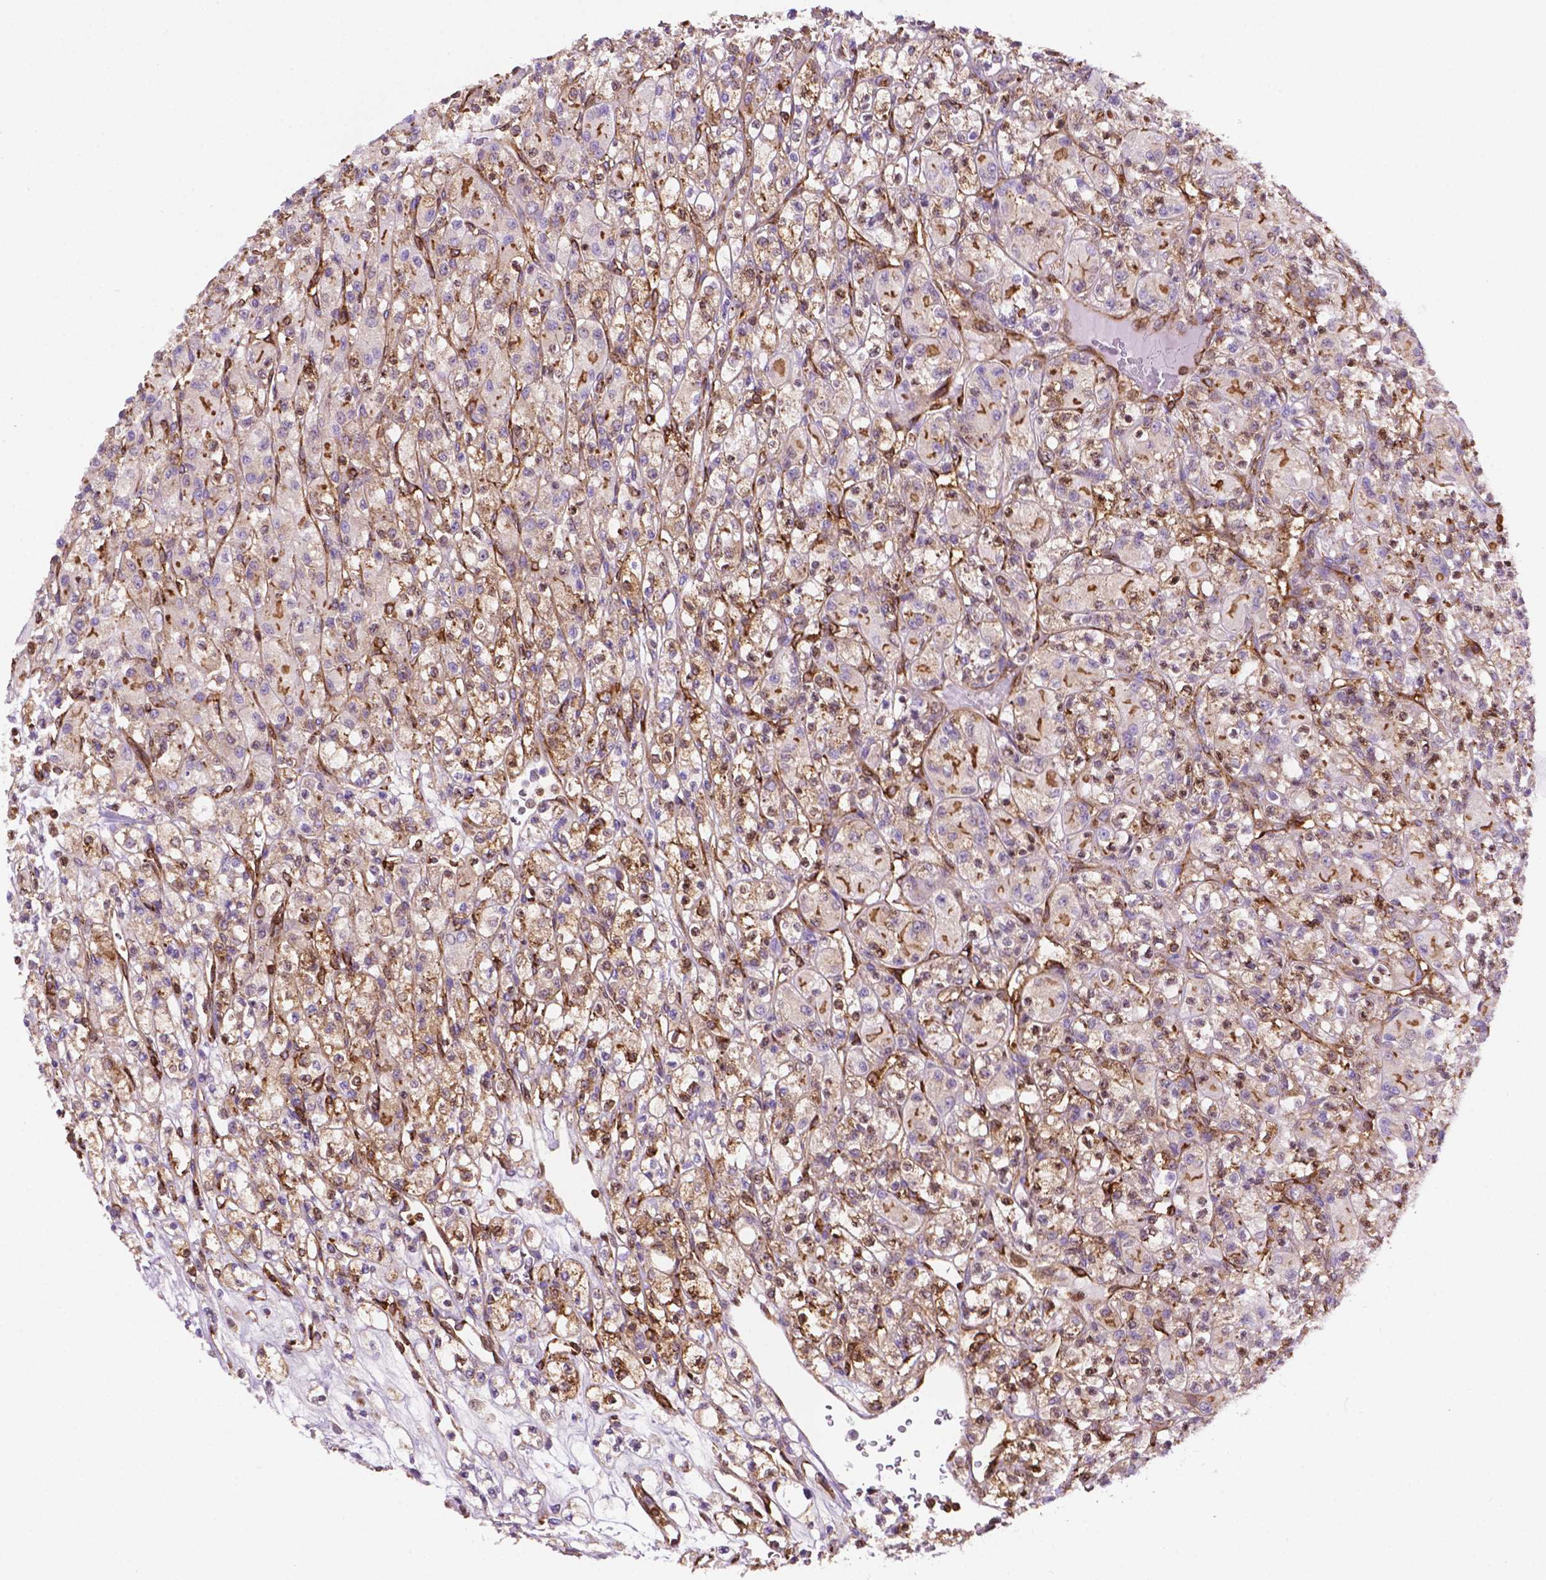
{"staining": {"intensity": "moderate", "quantity": "<25%", "location": "nuclear"}, "tissue": "renal cancer", "cell_type": "Tumor cells", "image_type": "cancer", "snomed": [{"axis": "morphology", "description": "Adenocarcinoma, NOS"}, {"axis": "topography", "description": "Kidney"}], "caption": "Renal cancer stained with DAB (3,3'-diaminobenzidine) immunohistochemistry demonstrates low levels of moderate nuclear positivity in about <25% of tumor cells.", "gene": "DCN", "patient": {"sex": "female", "age": 70}}